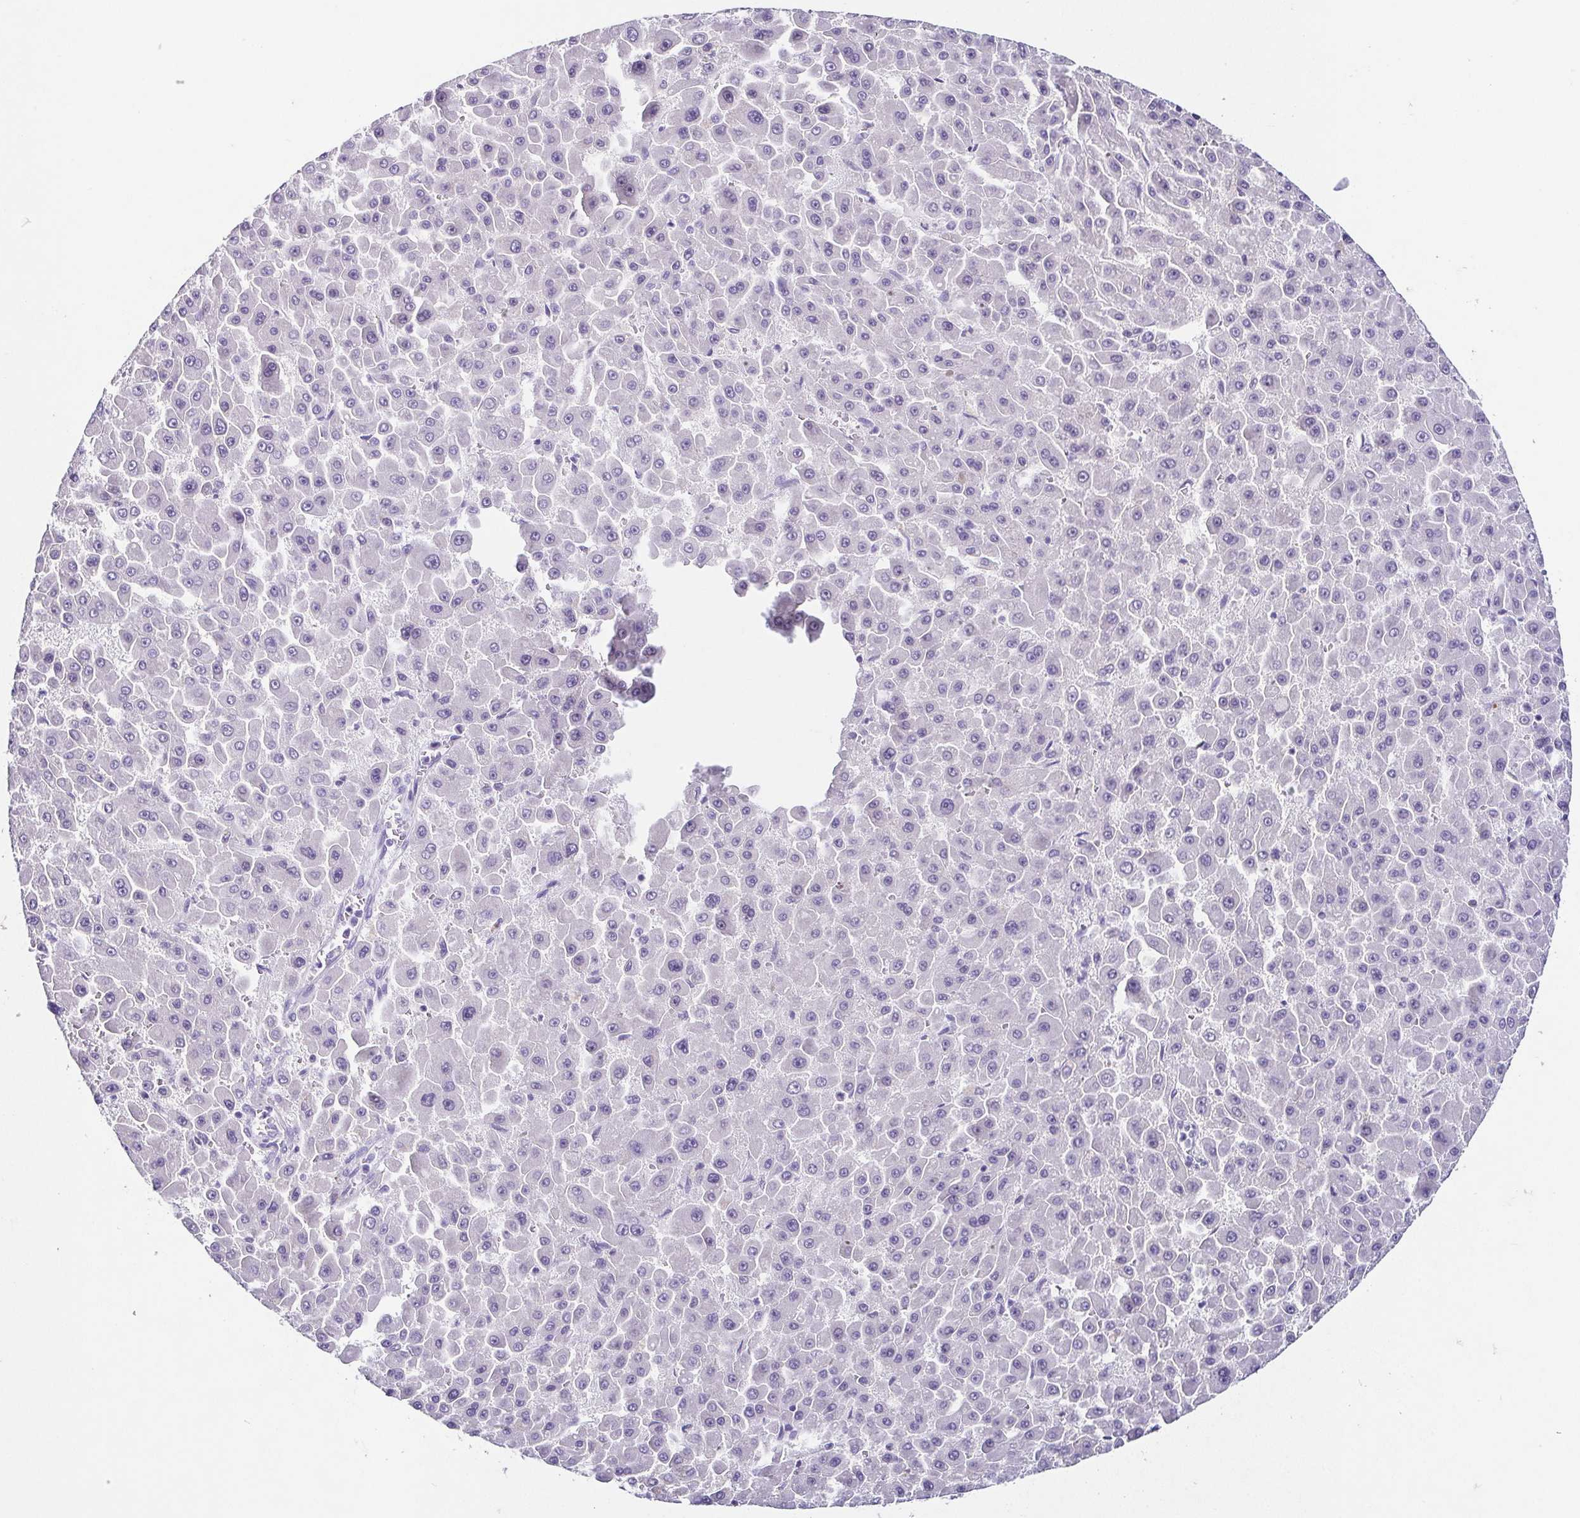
{"staining": {"intensity": "negative", "quantity": "none", "location": "none"}, "tissue": "liver cancer", "cell_type": "Tumor cells", "image_type": "cancer", "snomed": [{"axis": "morphology", "description": "Carcinoma, Hepatocellular, NOS"}, {"axis": "topography", "description": "Liver"}], "caption": "Micrograph shows no significant protein staining in tumor cells of liver hepatocellular carcinoma.", "gene": "TP73", "patient": {"sex": "male", "age": 78}}